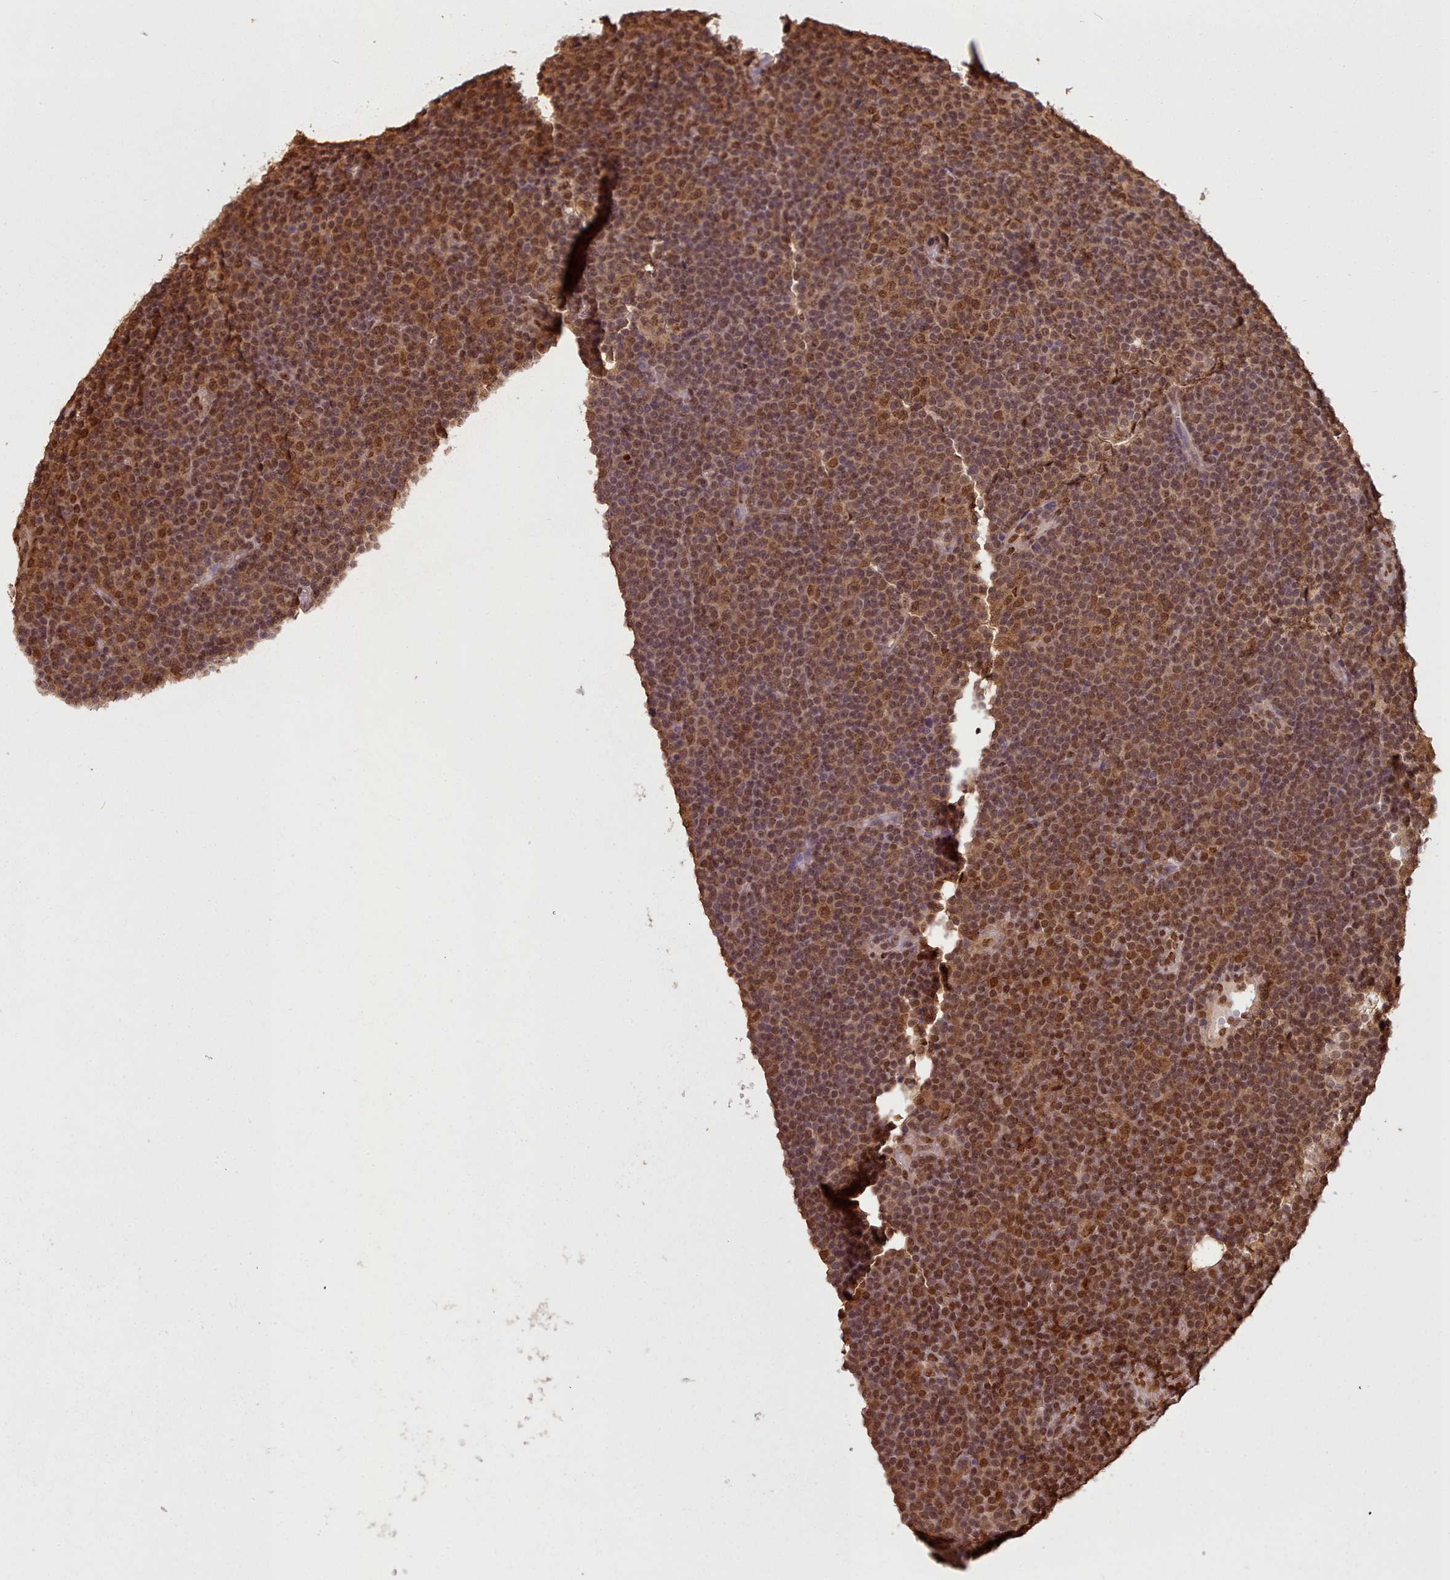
{"staining": {"intensity": "strong", "quantity": ">75%", "location": "nuclear"}, "tissue": "lymphoma", "cell_type": "Tumor cells", "image_type": "cancer", "snomed": [{"axis": "morphology", "description": "Malignant lymphoma, non-Hodgkin's type, Low grade"}, {"axis": "topography", "description": "Lymph node"}], "caption": "The immunohistochemical stain shows strong nuclear expression in tumor cells of low-grade malignant lymphoma, non-Hodgkin's type tissue. (DAB IHC with brightfield microscopy, high magnification).", "gene": "RPS27A", "patient": {"sex": "female", "age": 67}}